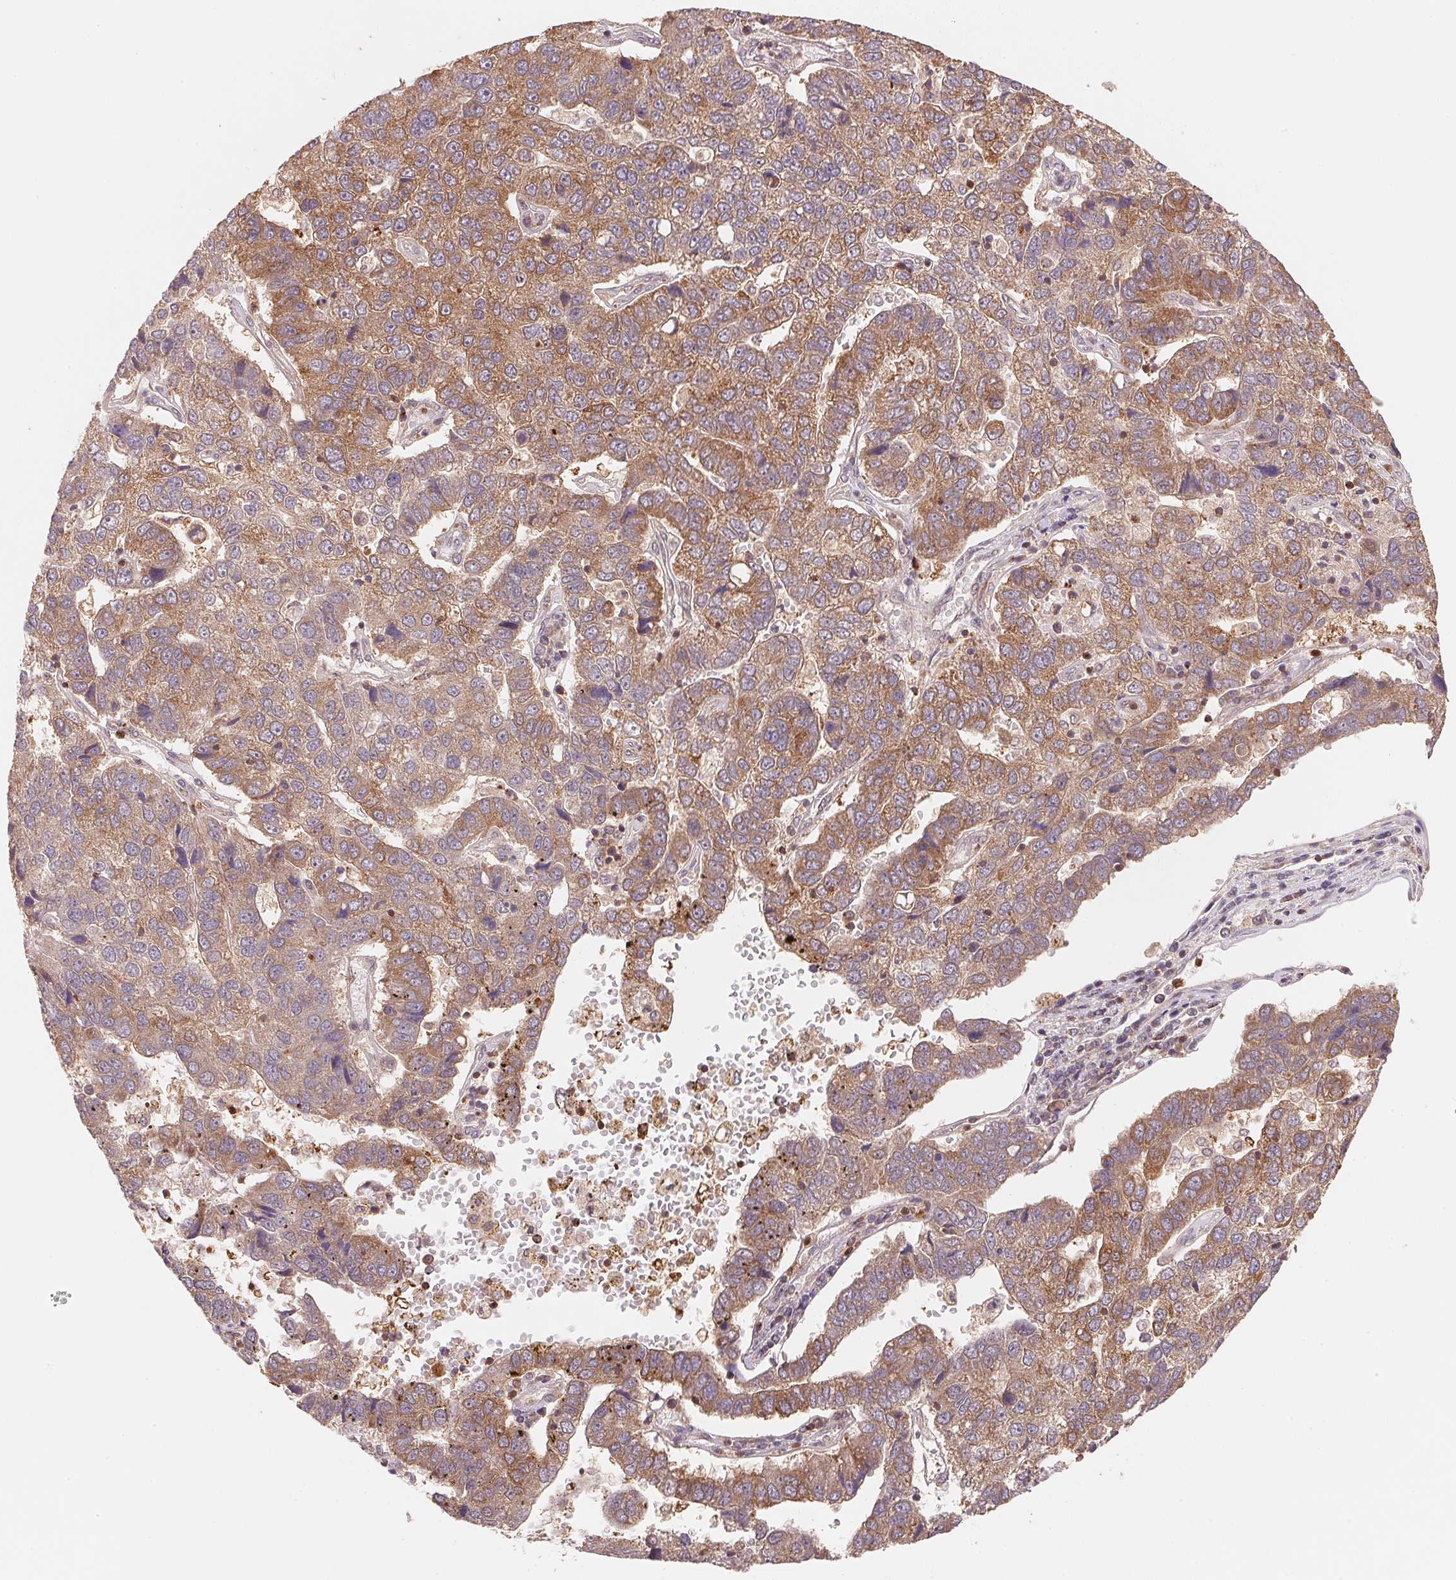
{"staining": {"intensity": "moderate", "quantity": ">75%", "location": "cytoplasmic/membranous"}, "tissue": "pancreatic cancer", "cell_type": "Tumor cells", "image_type": "cancer", "snomed": [{"axis": "morphology", "description": "Adenocarcinoma, NOS"}, {"axis": "topography", "description": "Pancreas"}], "caption": "Immunohistochemical staining of human pancreatic cancer (adenocarcinoma) shows medium levels of moderate cytoplasmic/membranous positivity in about >75% of tumor cells.", "gene": "CCDC102B", "patient": {"sex": "female", "age": 61}}